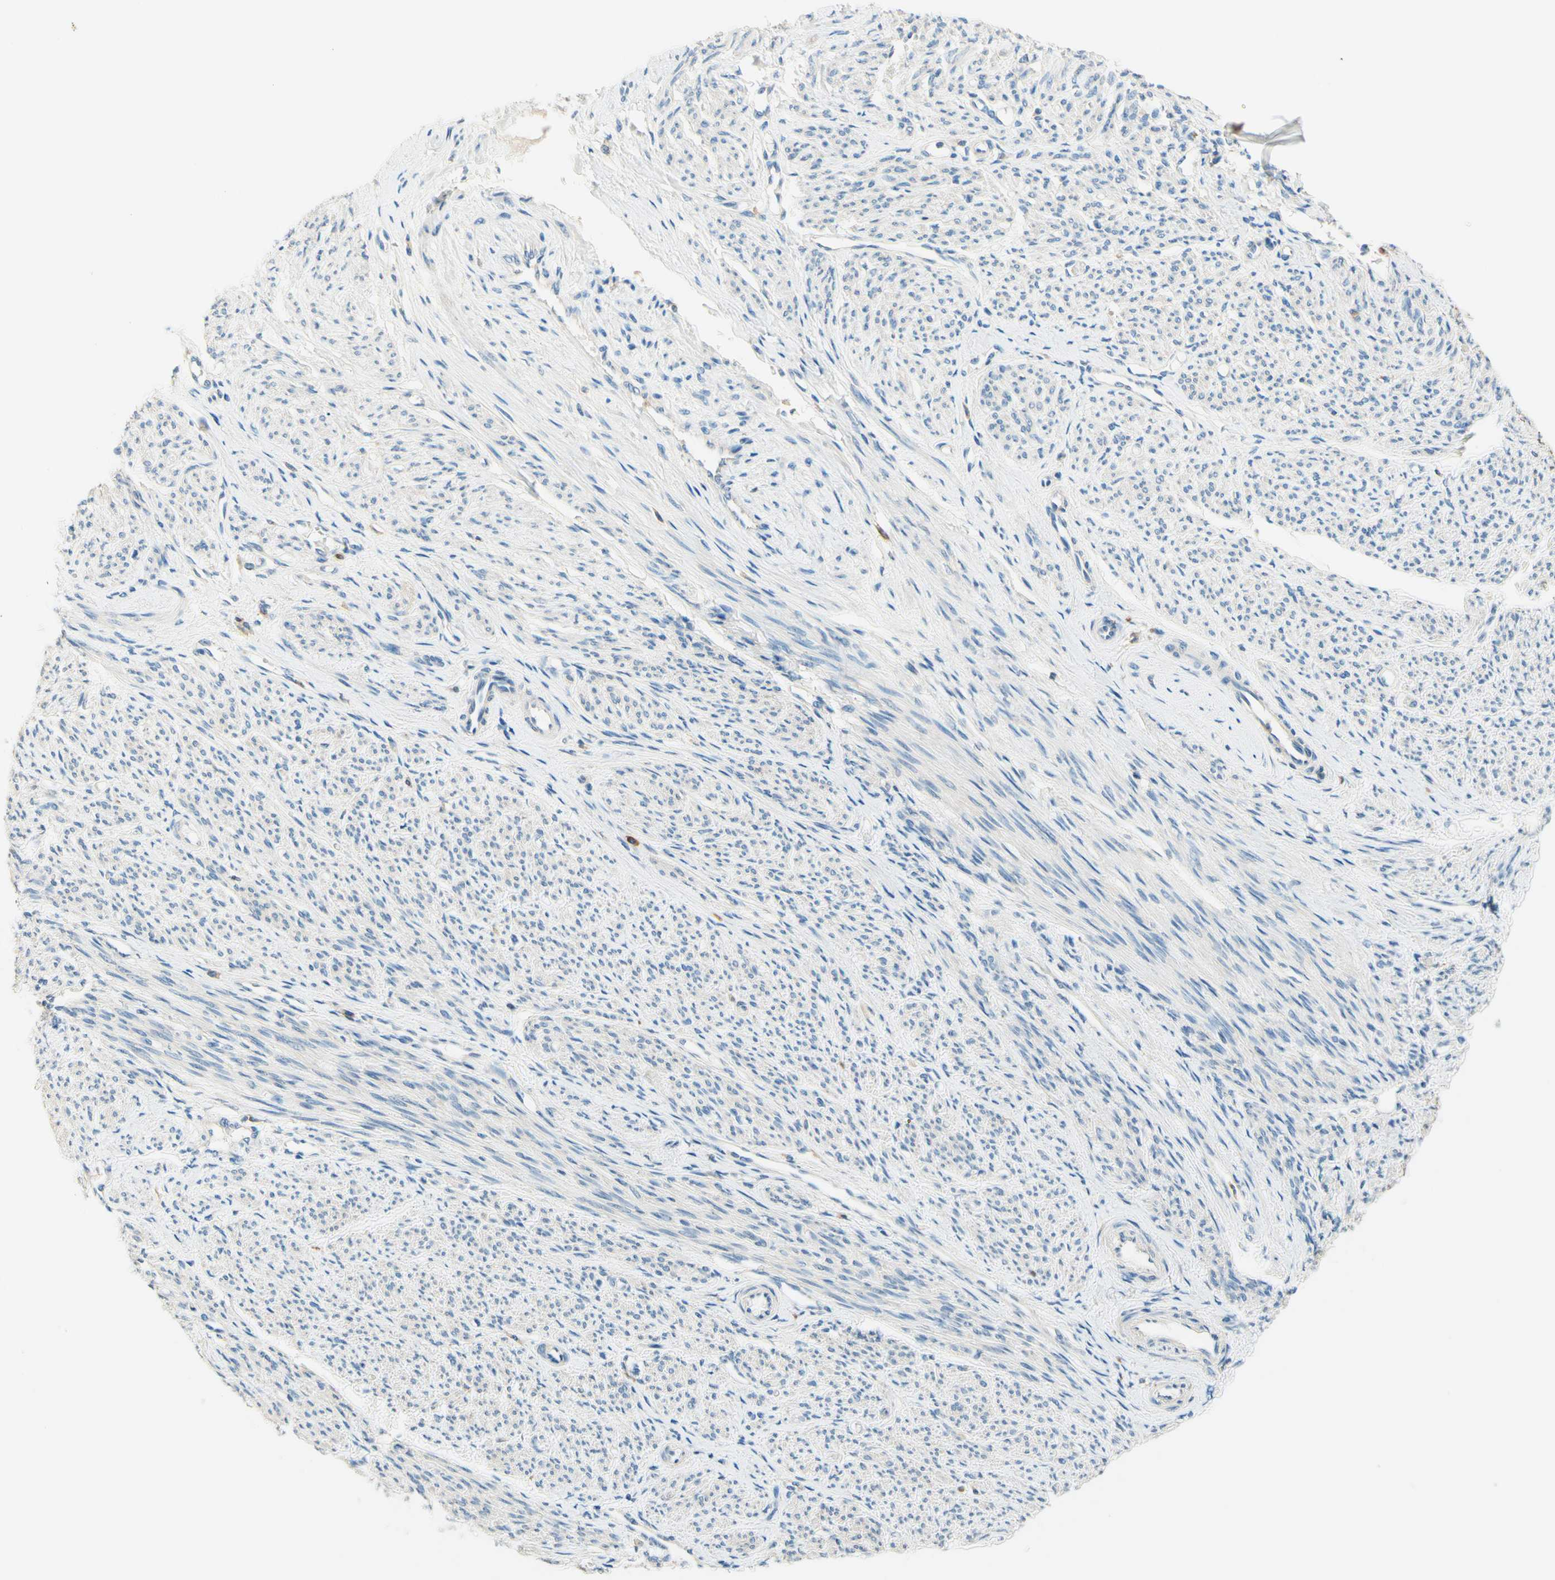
{"staining": {"intensity": "negative", "quantity": "none", "location": "none"}, "tissue": "smooth muscle", "cell_type": "Smooth muscle cells", "image_type": "normal", "snomed": [{"axis": "morphology", "description": "Normal tissue, NOS"}, {"axis": "topography", "description": "Smooth muscle"}], "caption": "Smooth muscle stained for a protein using immunohistochemistry (IHC) shows no positivity smooth muscle cells.", "gene": "SIGLEC9", "patient": {"sex": "female", "age": 65}}